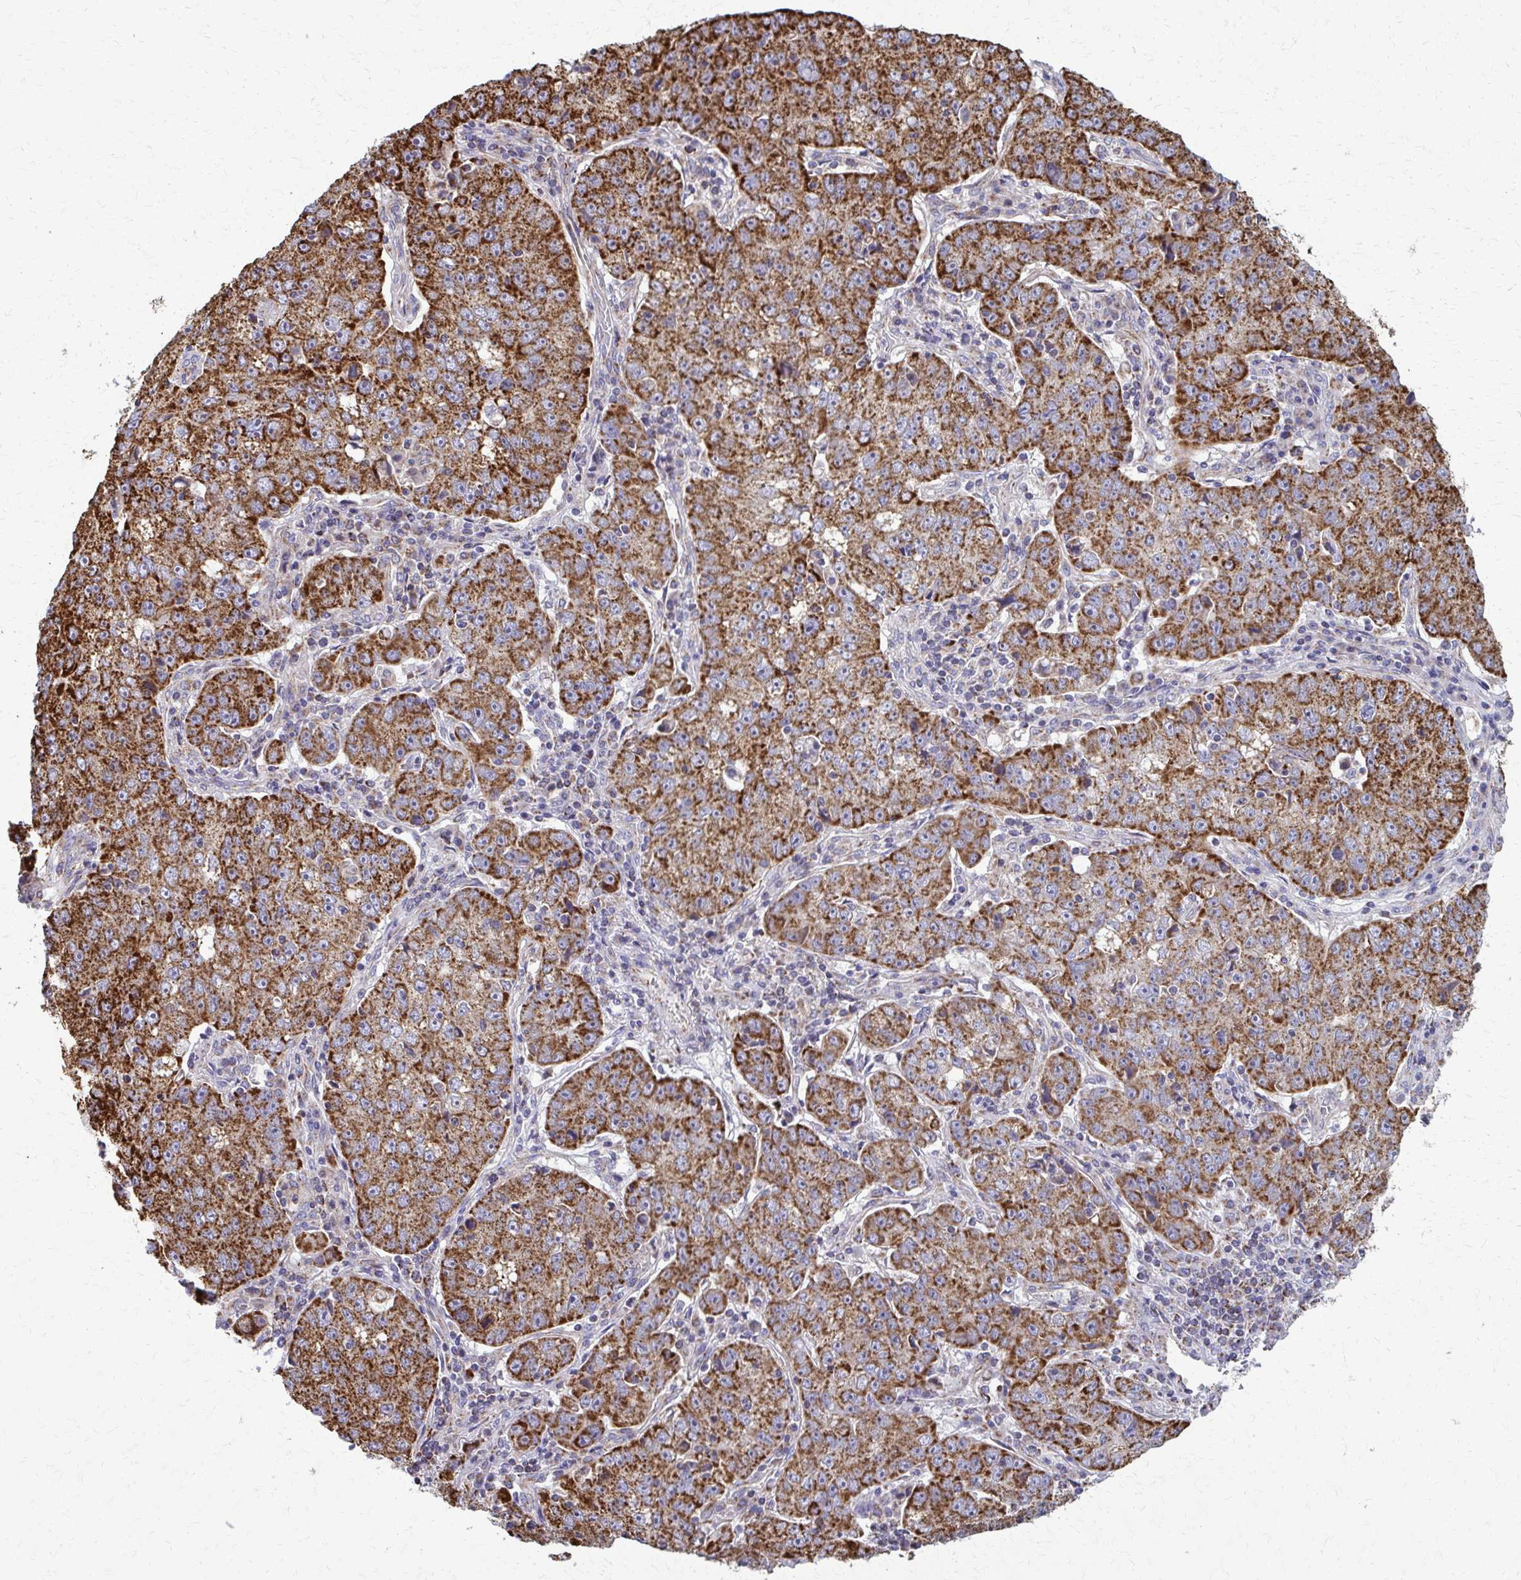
{"staining": {"intensity": "strong", "quantity": ">75%", "location": "cytoplasmic/membranous"}, "tissue": "lung cancer", "cell_type": "Tumor cells", "image_type": "cancer", "snomed": [{"axis": "morphology", "description": "Normal morphology"}, {"axis": "morphology", "description": "Adenocarcinoma, NOS"}, {"axis": "topography", "description": "Lymph node"}, {"axis": "topography", "description": "Lung"}], "caption": "Immunohistochemistry (IHC) (DAB (3,3'-diaminobenzidine)) staining of human lung adenocarcinoma reveals strong cytoplasmic/membranous protein expression in approximately >75% of tumor cells.", "gene": "TVP23A", "patient": {"sex": "female", "age": 57}}